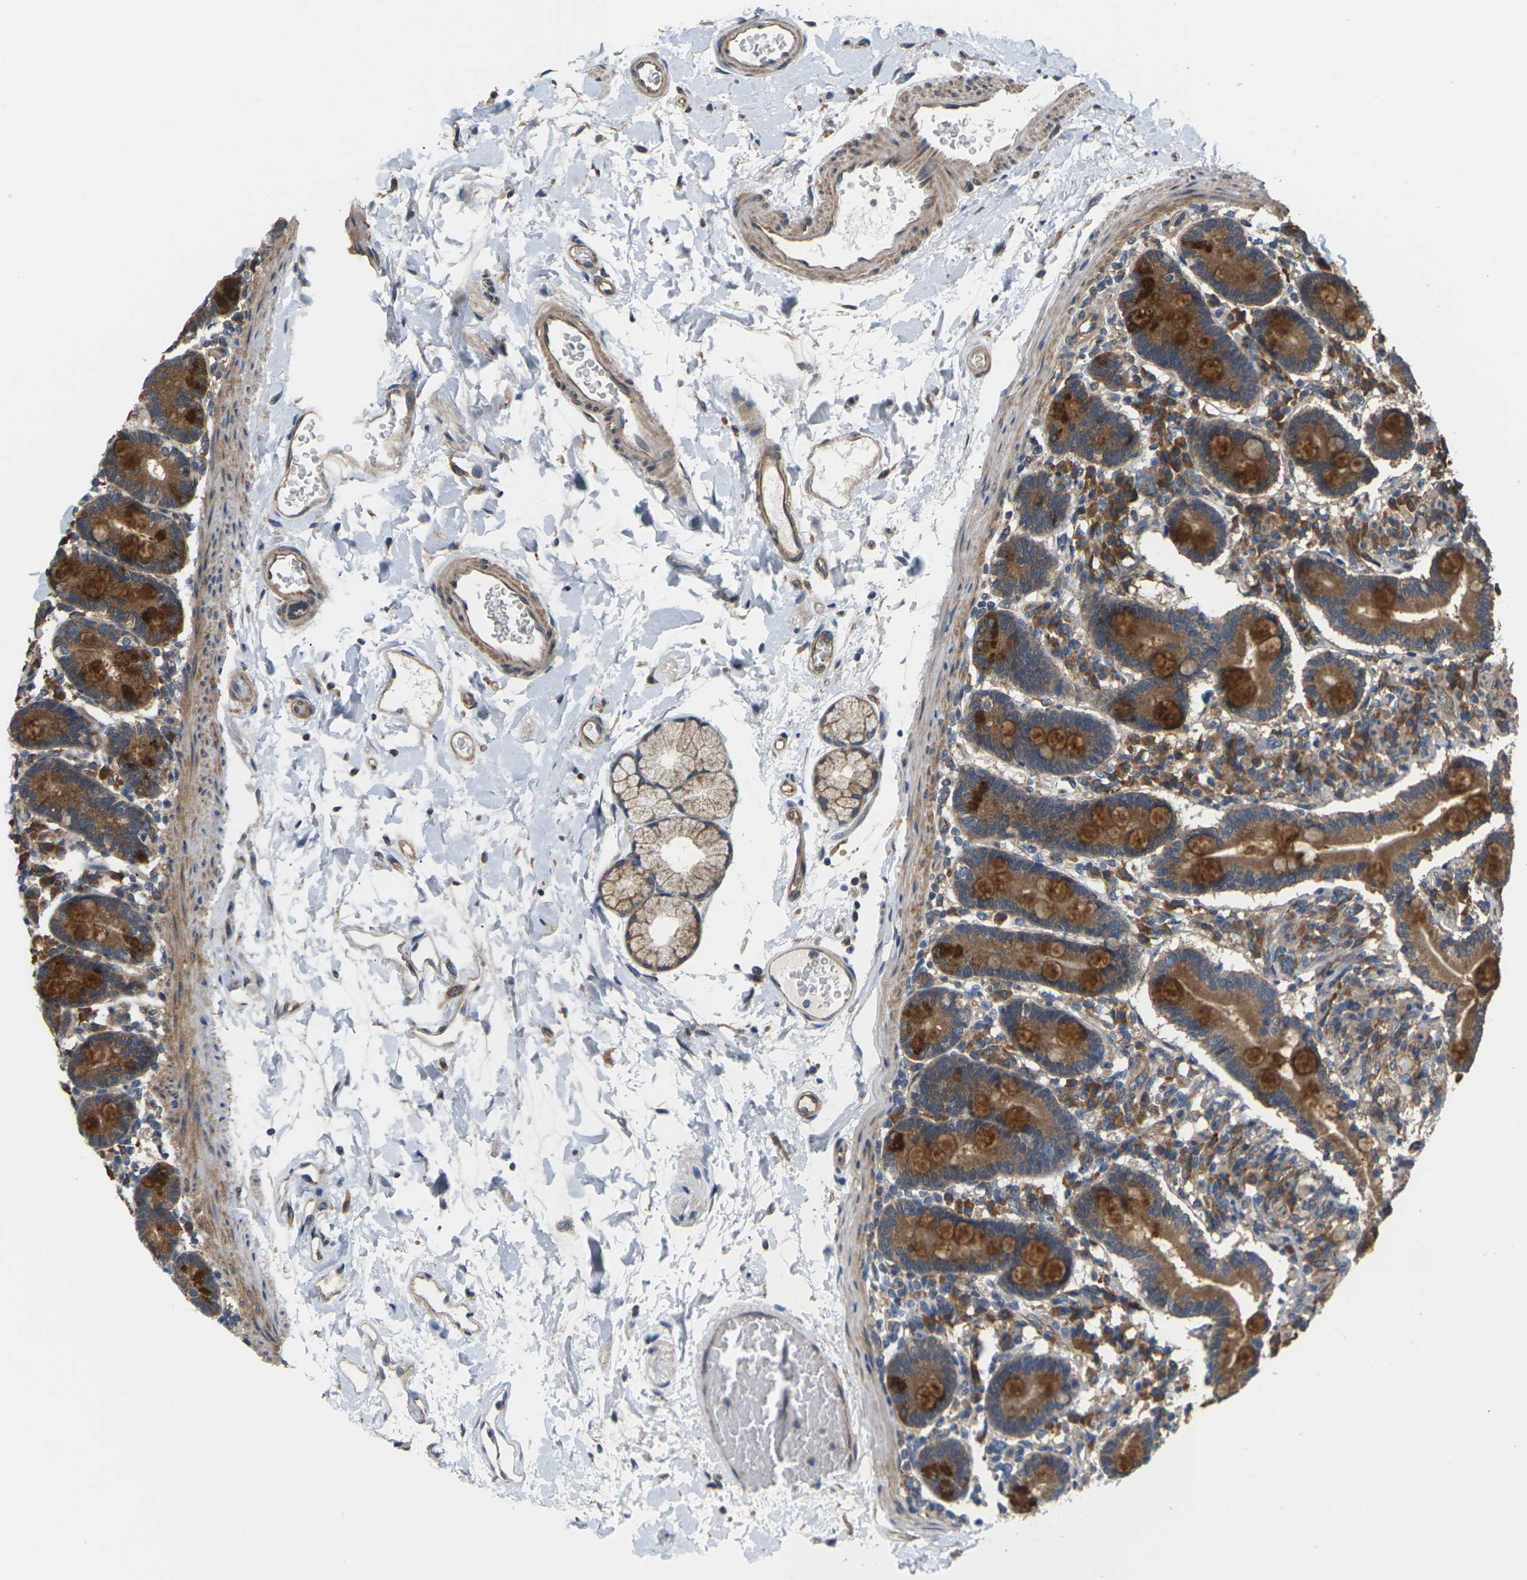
{"staining": {"intensity": "moderate", "quantity": ">75%", "location": "cytoplasmic/membranous"}, "tissue": "duodenum", "cell_type": "Glandular cells", "image_type": "normal", "snomed": [{"axis": "morphology", "description": "Normal tissue, NOS"}, {"axis": "topography", "description": "Duodenum"}], "caption": "Brown immunohistochemical staining in benign human duodenum exhibits moderate cytoplasmic/membranous staining in about >75% of glandular cells.", "gene": "NRAS", "patient": {"sex": "male", "age": 54}}